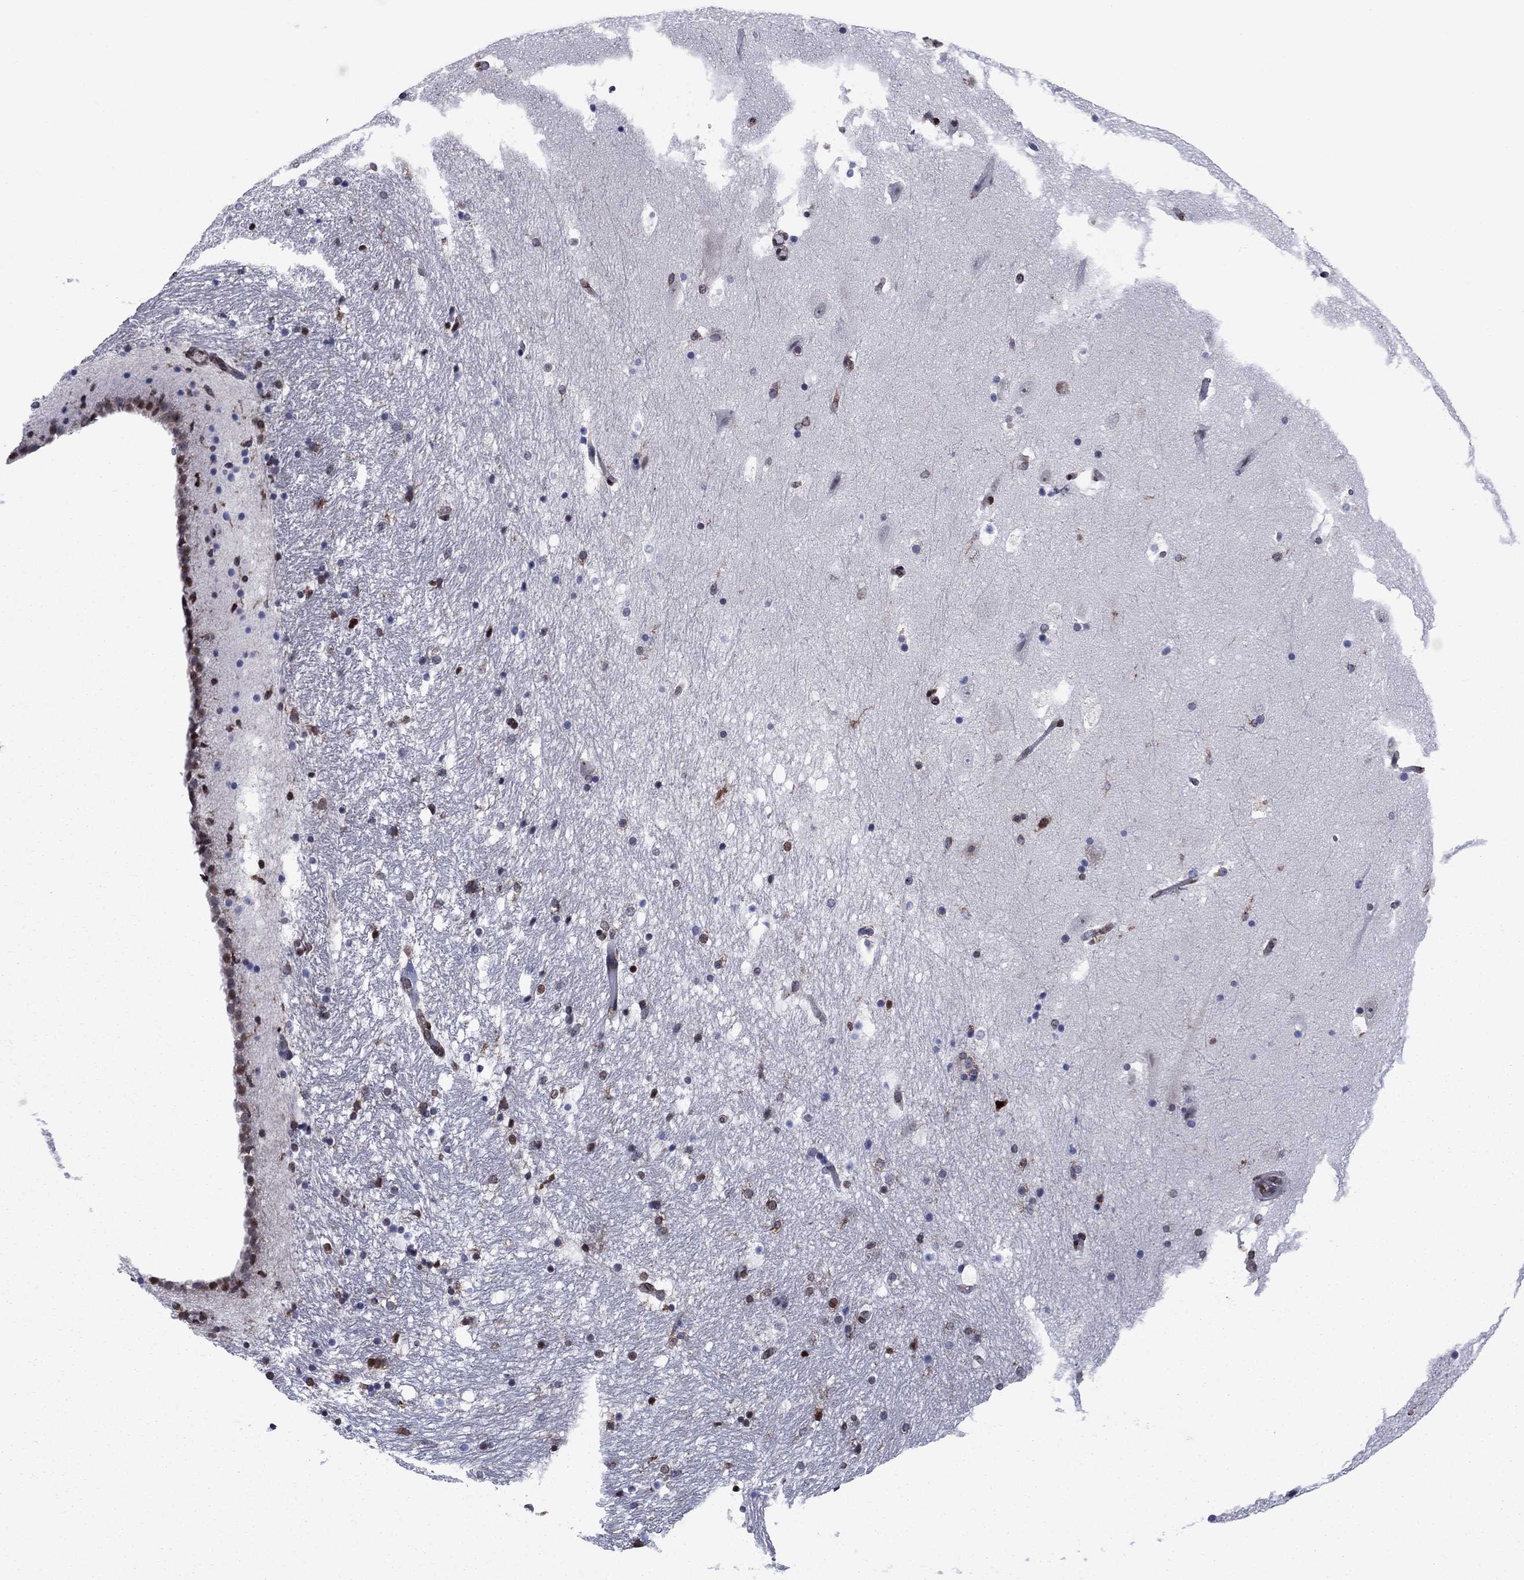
{"staining": {"intensity": "moderate", "quantity": "<25%", "location": "nuclear"}, "tissue": "hippocampus", "cell_type": "Glial cells", "image_type": "normal", "snomed": [{"axis": "morphology", "description": "Normal tissue, NOS"}, {"axis": "topography", "description": "Hippocampus"}], "caption": "Glial cells show moderate nuclear staining in approximately <25% of cells in normal hippocampus. (IHC, brightfield microscopy, high magnification).", "gene": "YBX1", "patient": {"sex": "male", "age": 51}}